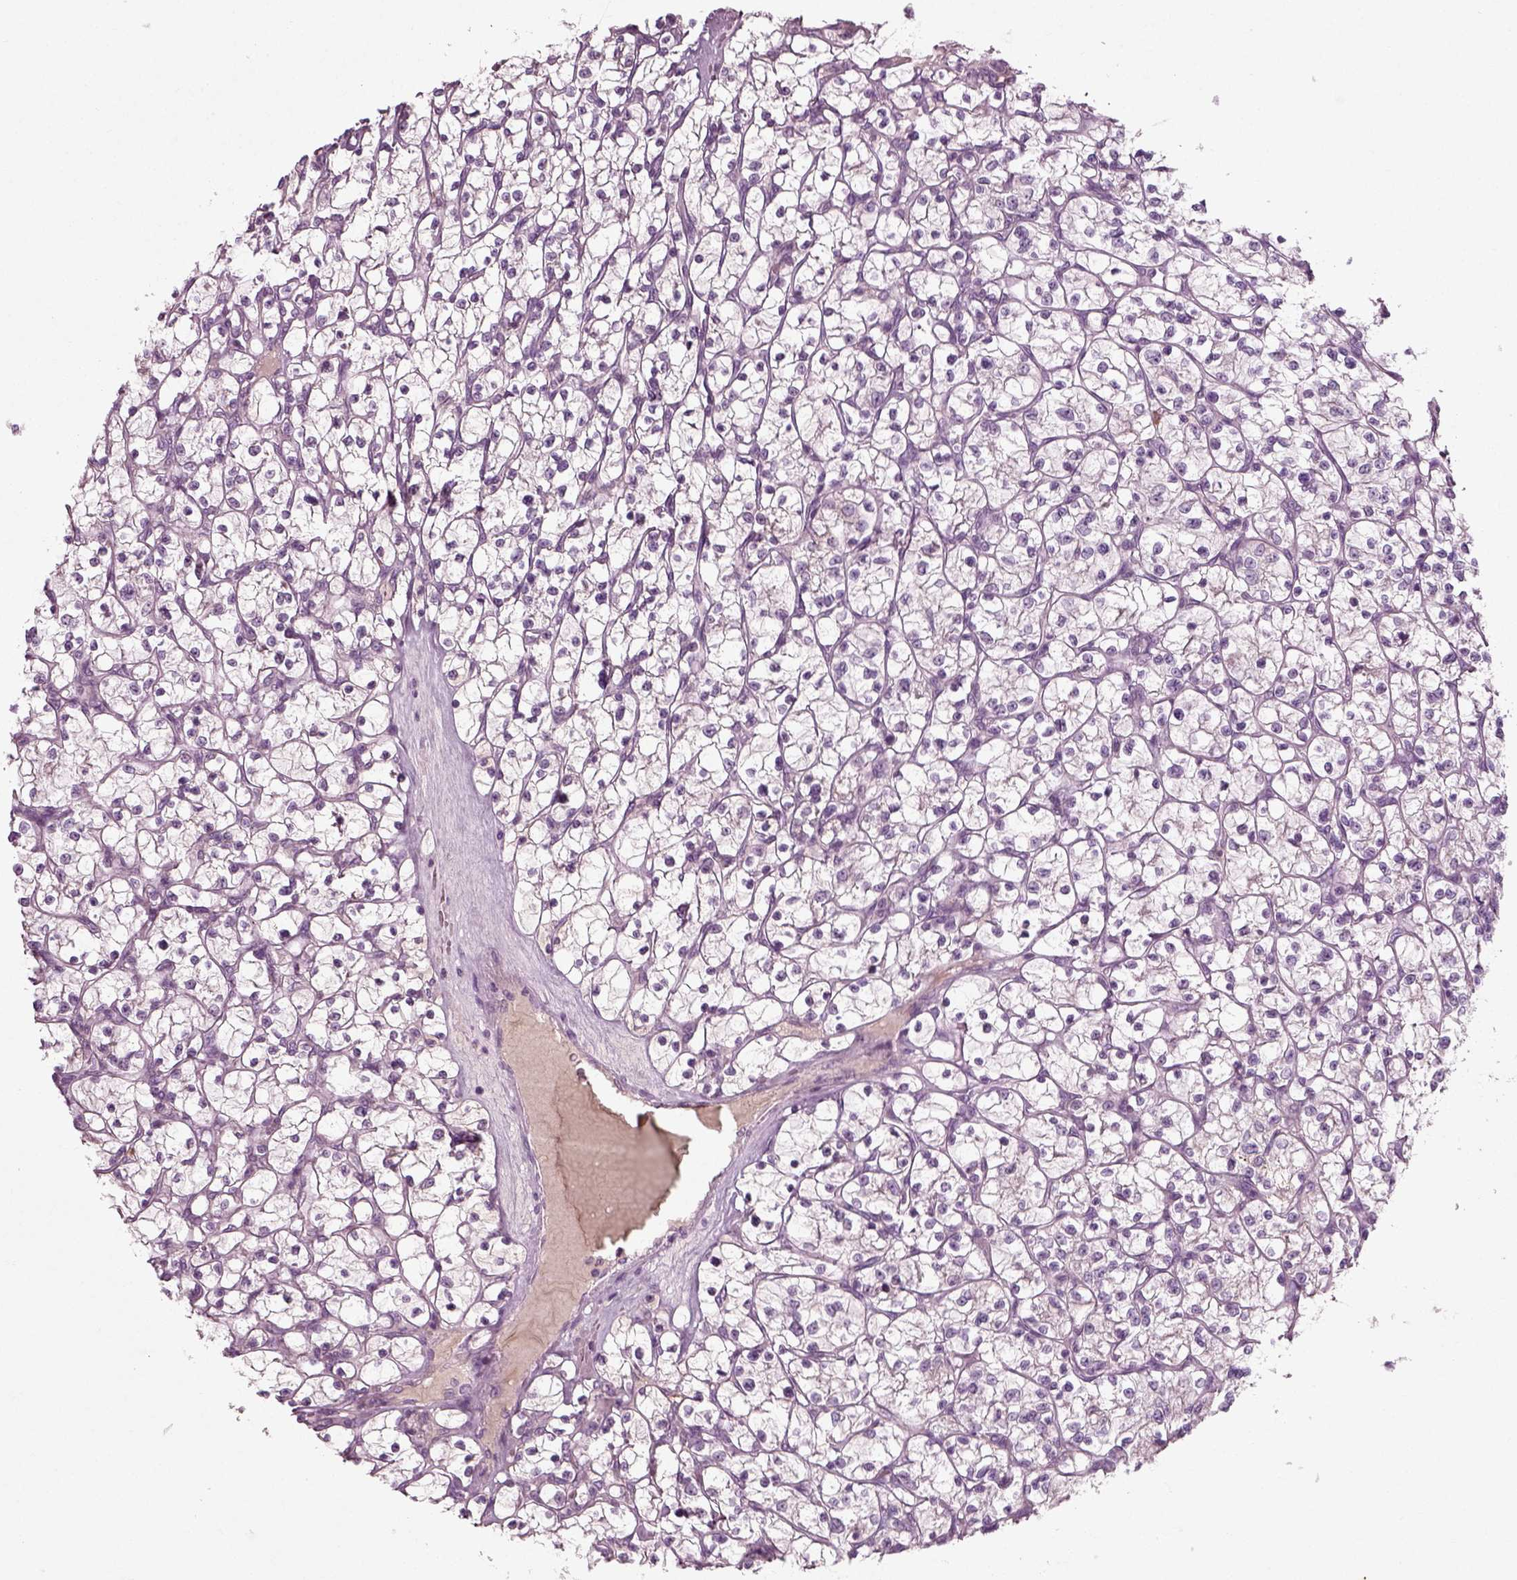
{"staining": {"intensity": "negative", "quantity": "none", "location": "none"}, "tissue": "renal cancer", "cell_type": "Tumor cells", "image_type": "cancer", "snomed": [{"axis": "morphology", "description": "Adenocarcinoma, NOS"}, {"axis": "topography", "description": "Kidney"}], "caption": "Immunohistochemistry (IHC) image of neoplastic tissue: human renal adenocarcinoma stained with DAB reveals no significant protein expression in tumor cells. (Brightfield microscopy of DAB immunohistochemistry (IHC) at high magnification).", "gene": "RND2", "patient": {"sex": "female", "age": 64}}